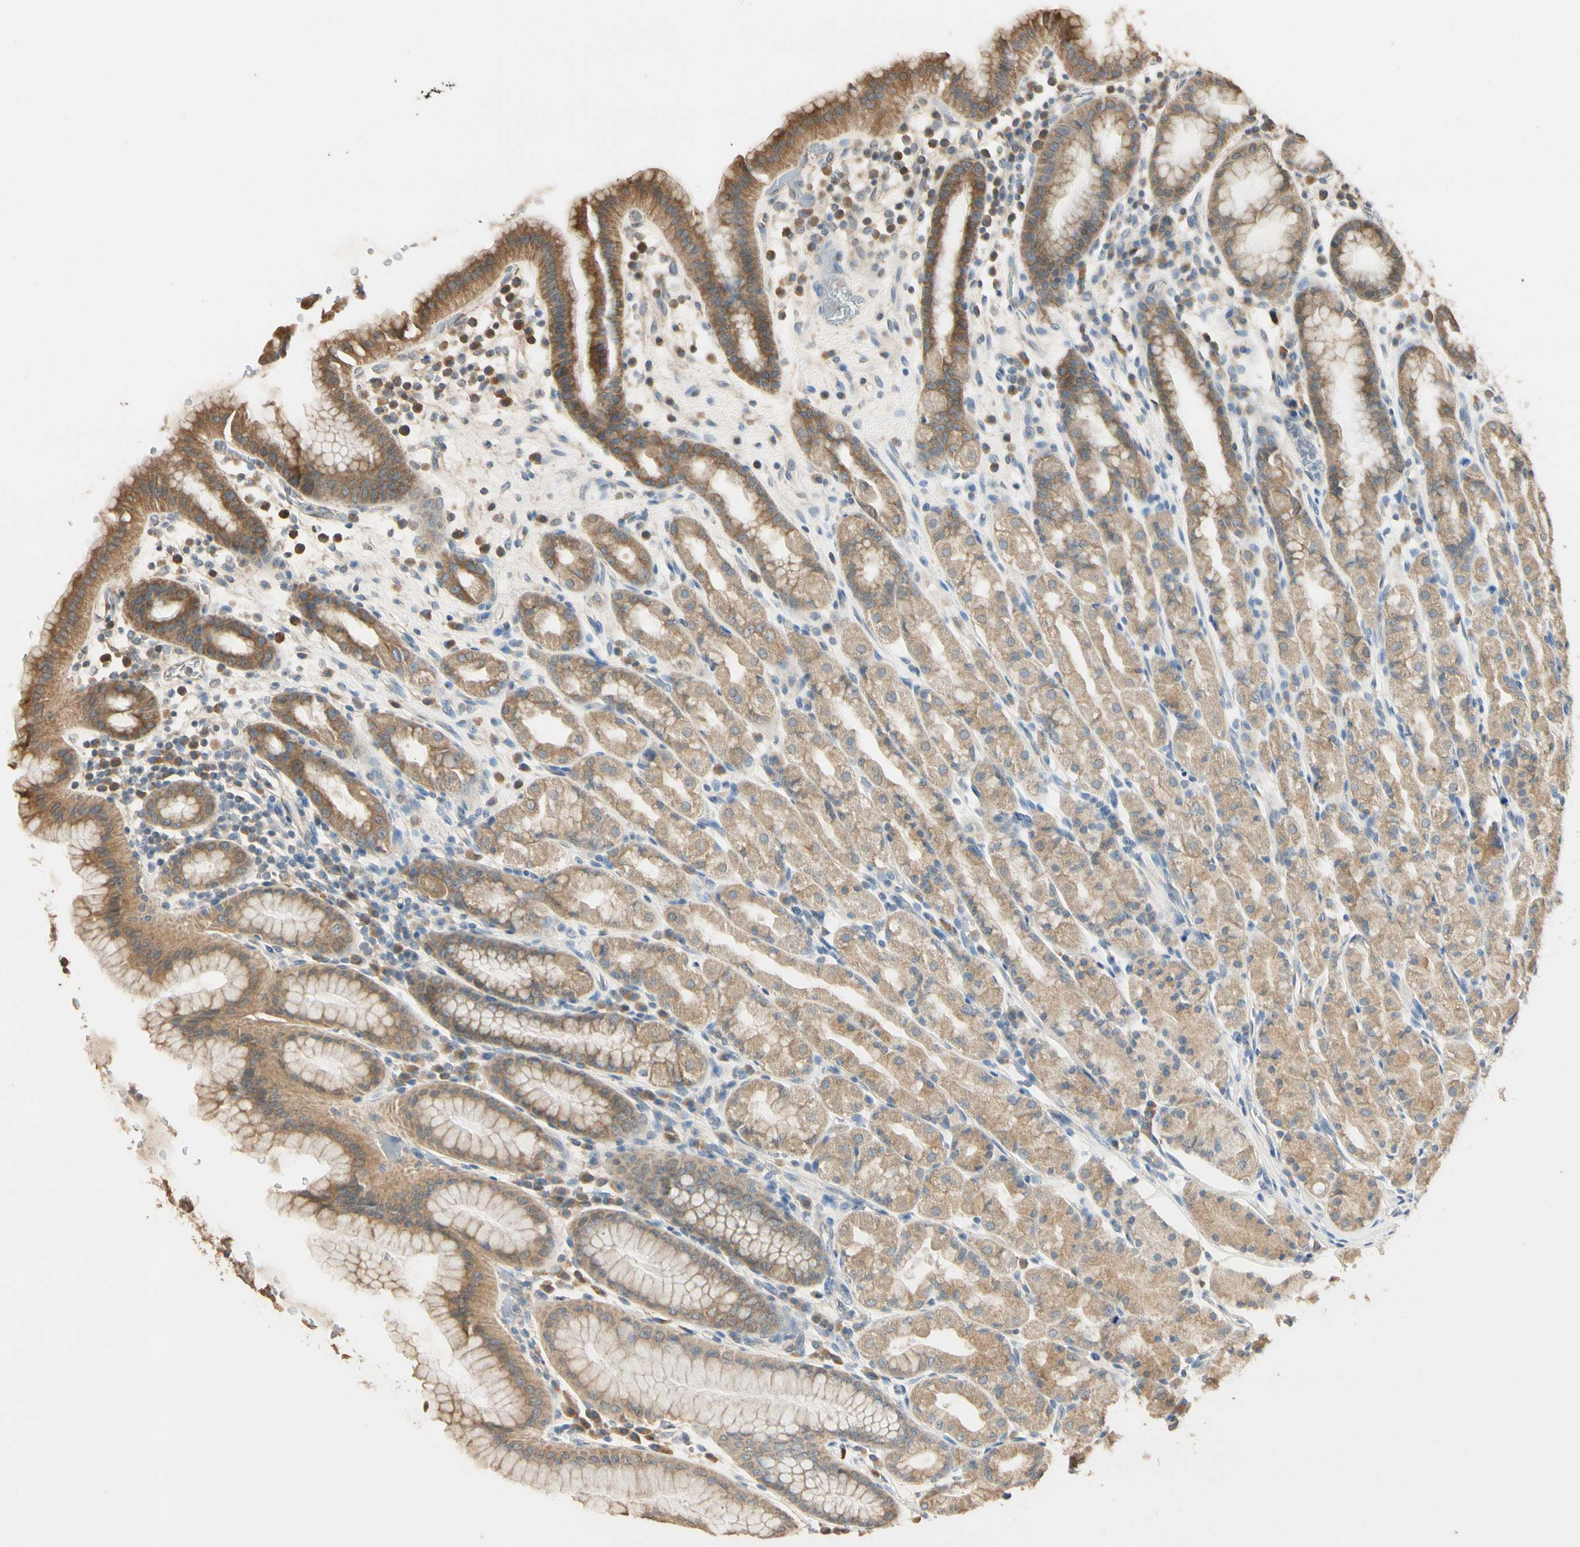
{"staining": {"intensity": "moderate", "quantity": ">75%", "location": "cytoplasmic/membranous"}, "tissue": "stomach", "cell_type": "Glandular cells", "image_type": "normal", "snomed": [{"axis": "morphology", "description": "Normal tissue, NOS"}, {"axis": "topography", "description": "Stomach, upper"}], "caption": "Normal stomach was stained to show a protein in brown. There is medium levels of moderate cytoplasmic/membranous staining in about >75% of glandular cells. The staining is performed using DAB brown chromogen to label protein expression. The nuclei are counter-stained blue using hematoxylin.", "gene": "STX18", "patient": {"sex": "male", "age": 68}}